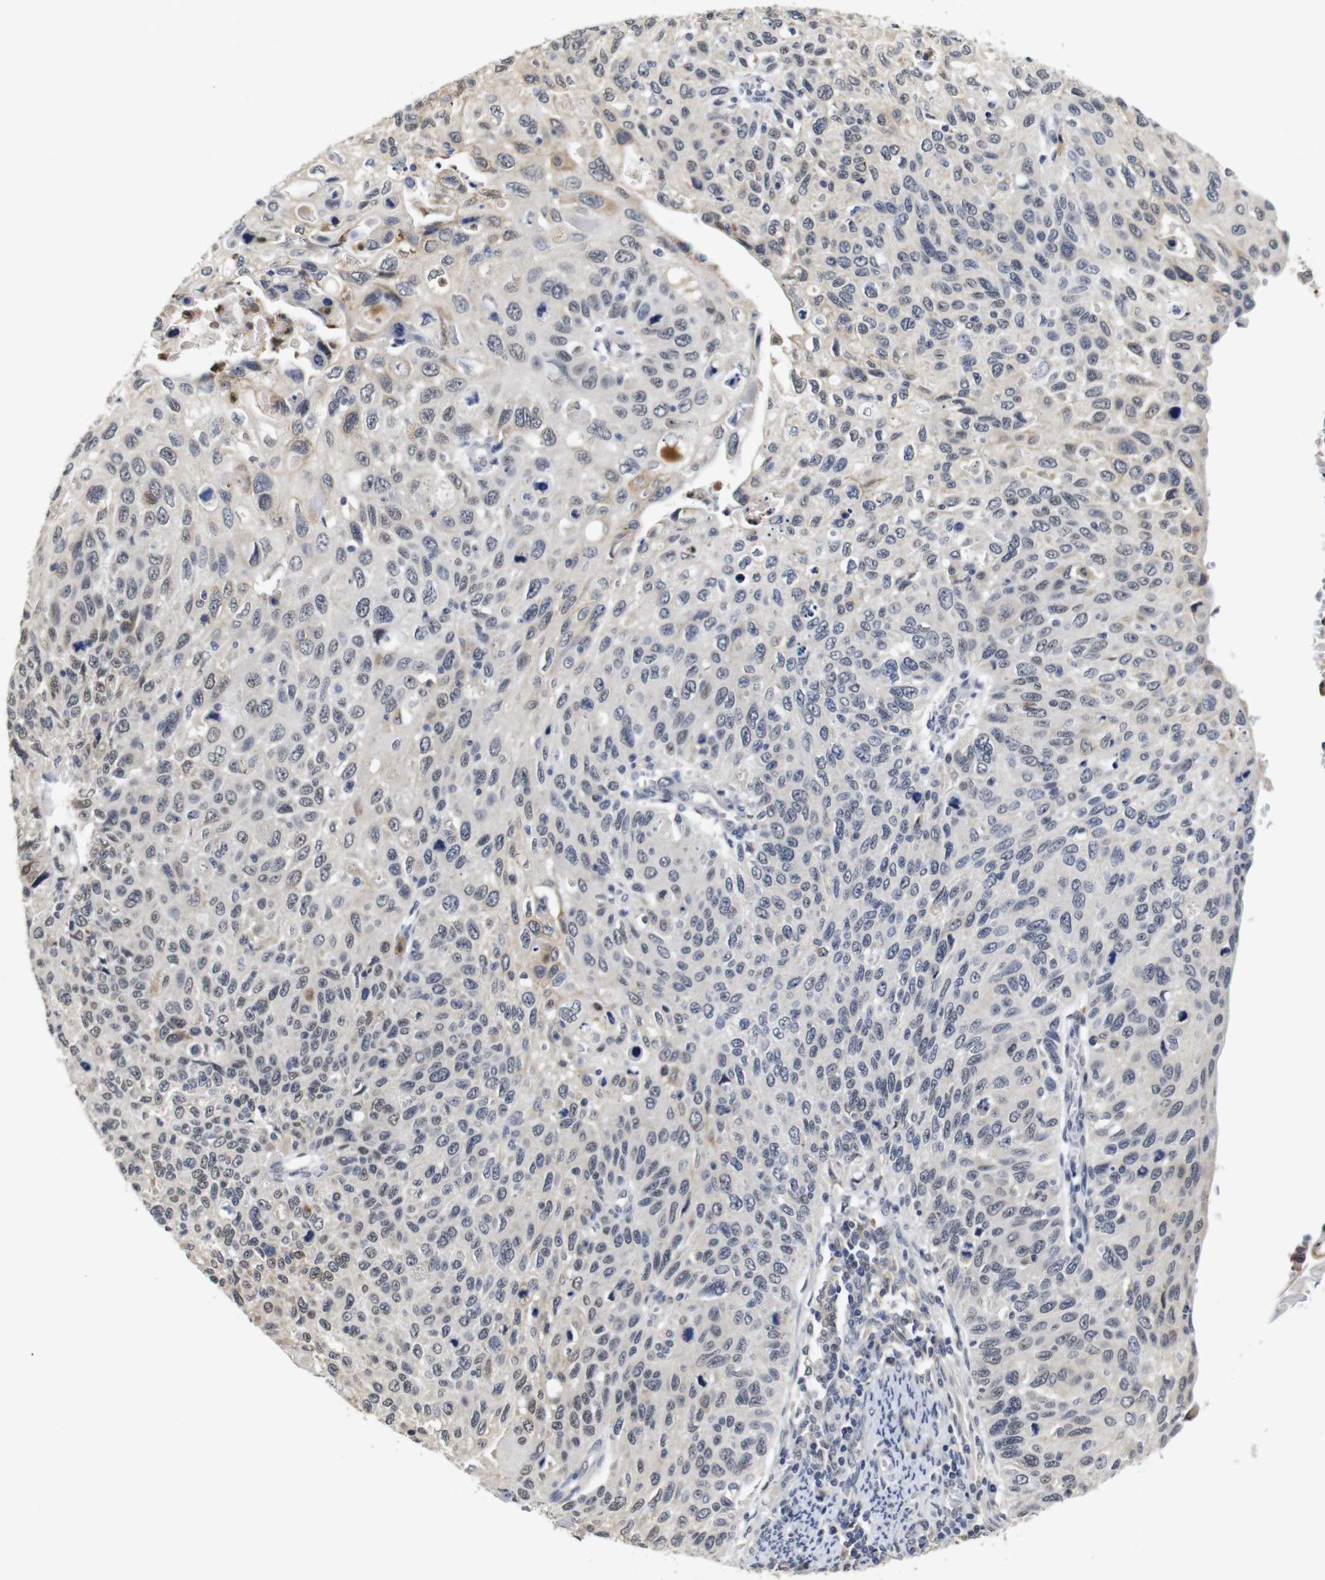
{"staining": {"intensity": "moderate", "quantity": "<25%", "location": "cytoplasmic/membranous"}, "tissue": "cervical cancer", "cell_type": "Tumor cells", "image_type": "cancer", "snomed": [{"axis": "morphology", "description": "Squamous cell carcinoma, NOS"}, {"axis": "topography", "description": "Cervix"}], "caption": "This image reveals IHC staining of human cervical cancer (squamous cell carcinoma), with low moderate cytoplasmic/membranous staining in about <25% of tumor cells.", "gene": "NTRK3", "patient": {"sex": "female", "age": 70}}